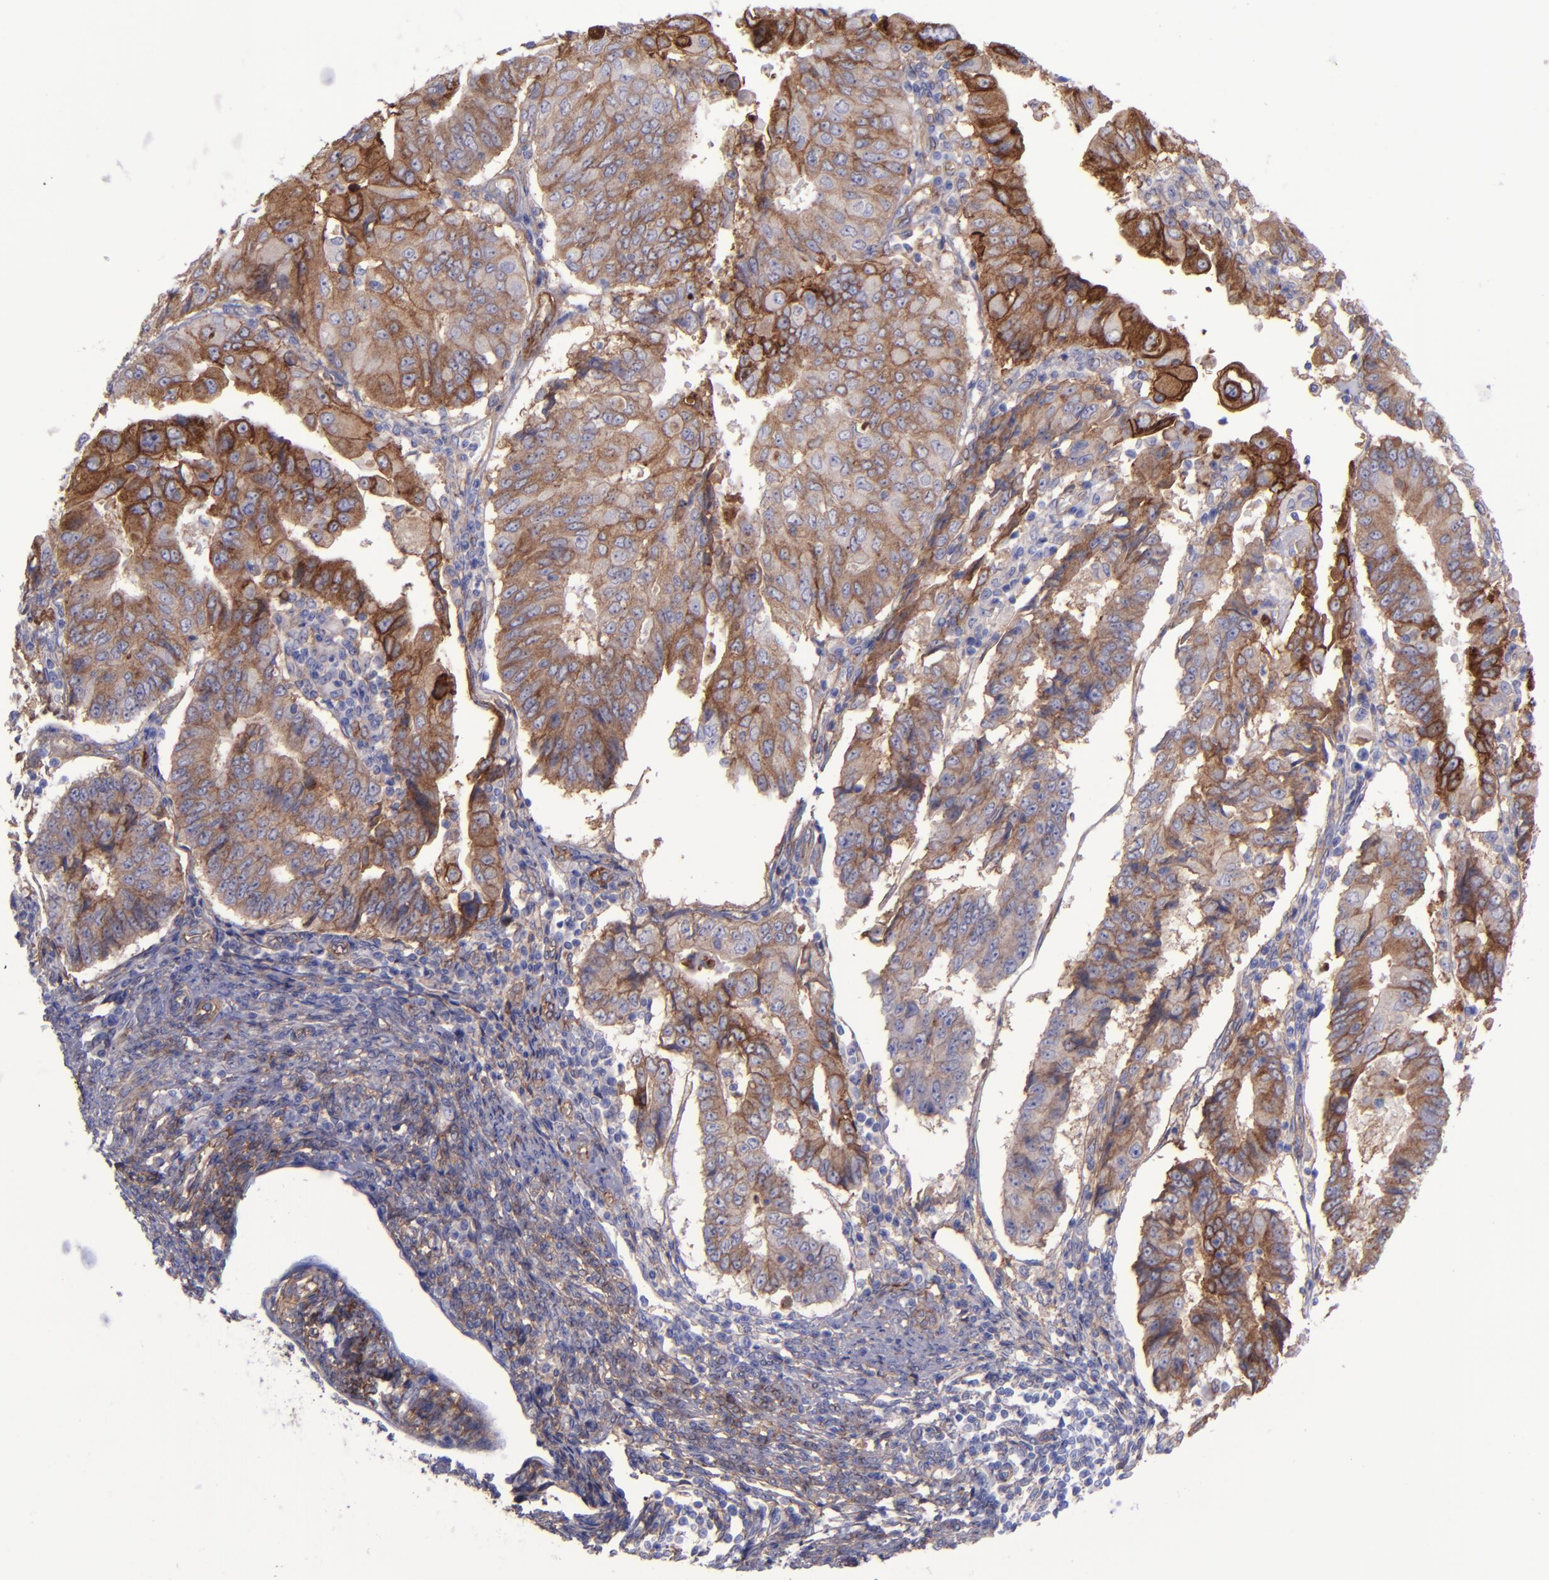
{"staining": {"intensity": "moderate", "quantity": "25%-75%", "location": "cytoplasmic/membranous"}, "tissue": "endometrial cancer", "cell_type": "Tumor cells", "image_type": "cancer", "snomed": [{"axis": "morphology", "description": "Adenocarcinoma, NOS"}, {"axis": "topography", "description": "Endometrium"}], "caption": "Moderate cytoplasmic/membranous protein positivity is appreciated in approximately 25%-75% of tumor cells in endometrial cancer (adenocarcinoma).", "gene": "ITGAV", "patient": {"sex": "female", "age": 75}}